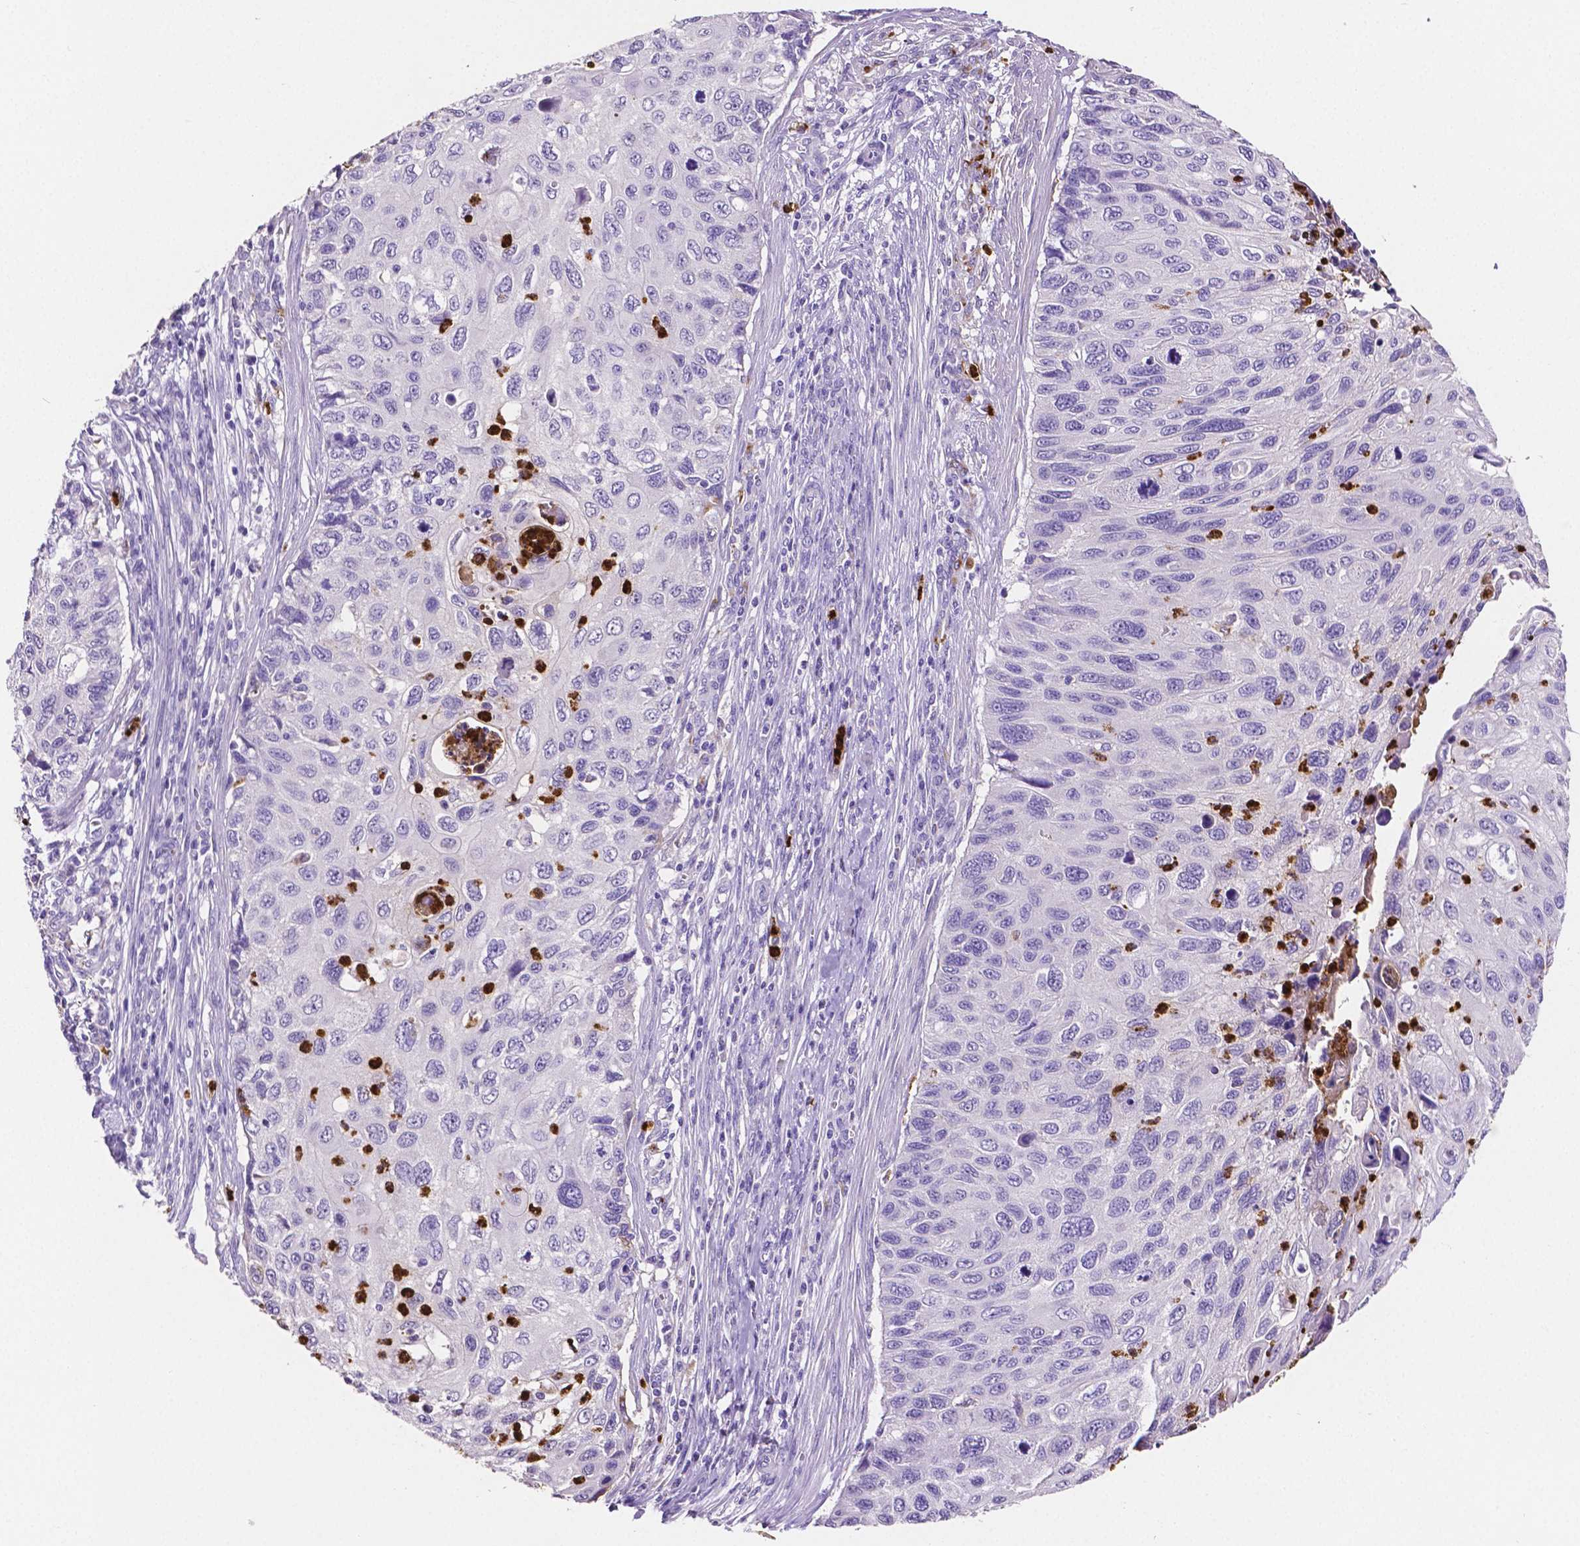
{"staining": {"intensity": "negative", "quantity": "none", "location": "none"}, "tissue": "cervical cancer", "cell_type": "Tumor cells", "image_type": "cancer", "snomed": [{"axis": "morphology", "description": "Squamous cell carcinoma, NOS"}, {"axis": "topography", "description": "Cervix"}], "caption": "This image is of cervical cancer stained with immunohistochemistry (IHC) to label a protein in brown with the nuclei are counter-stained blue. There is no staining in tumor cells.", "gene": "MMP9", "patient": {"sex": "female", "age": 70}}